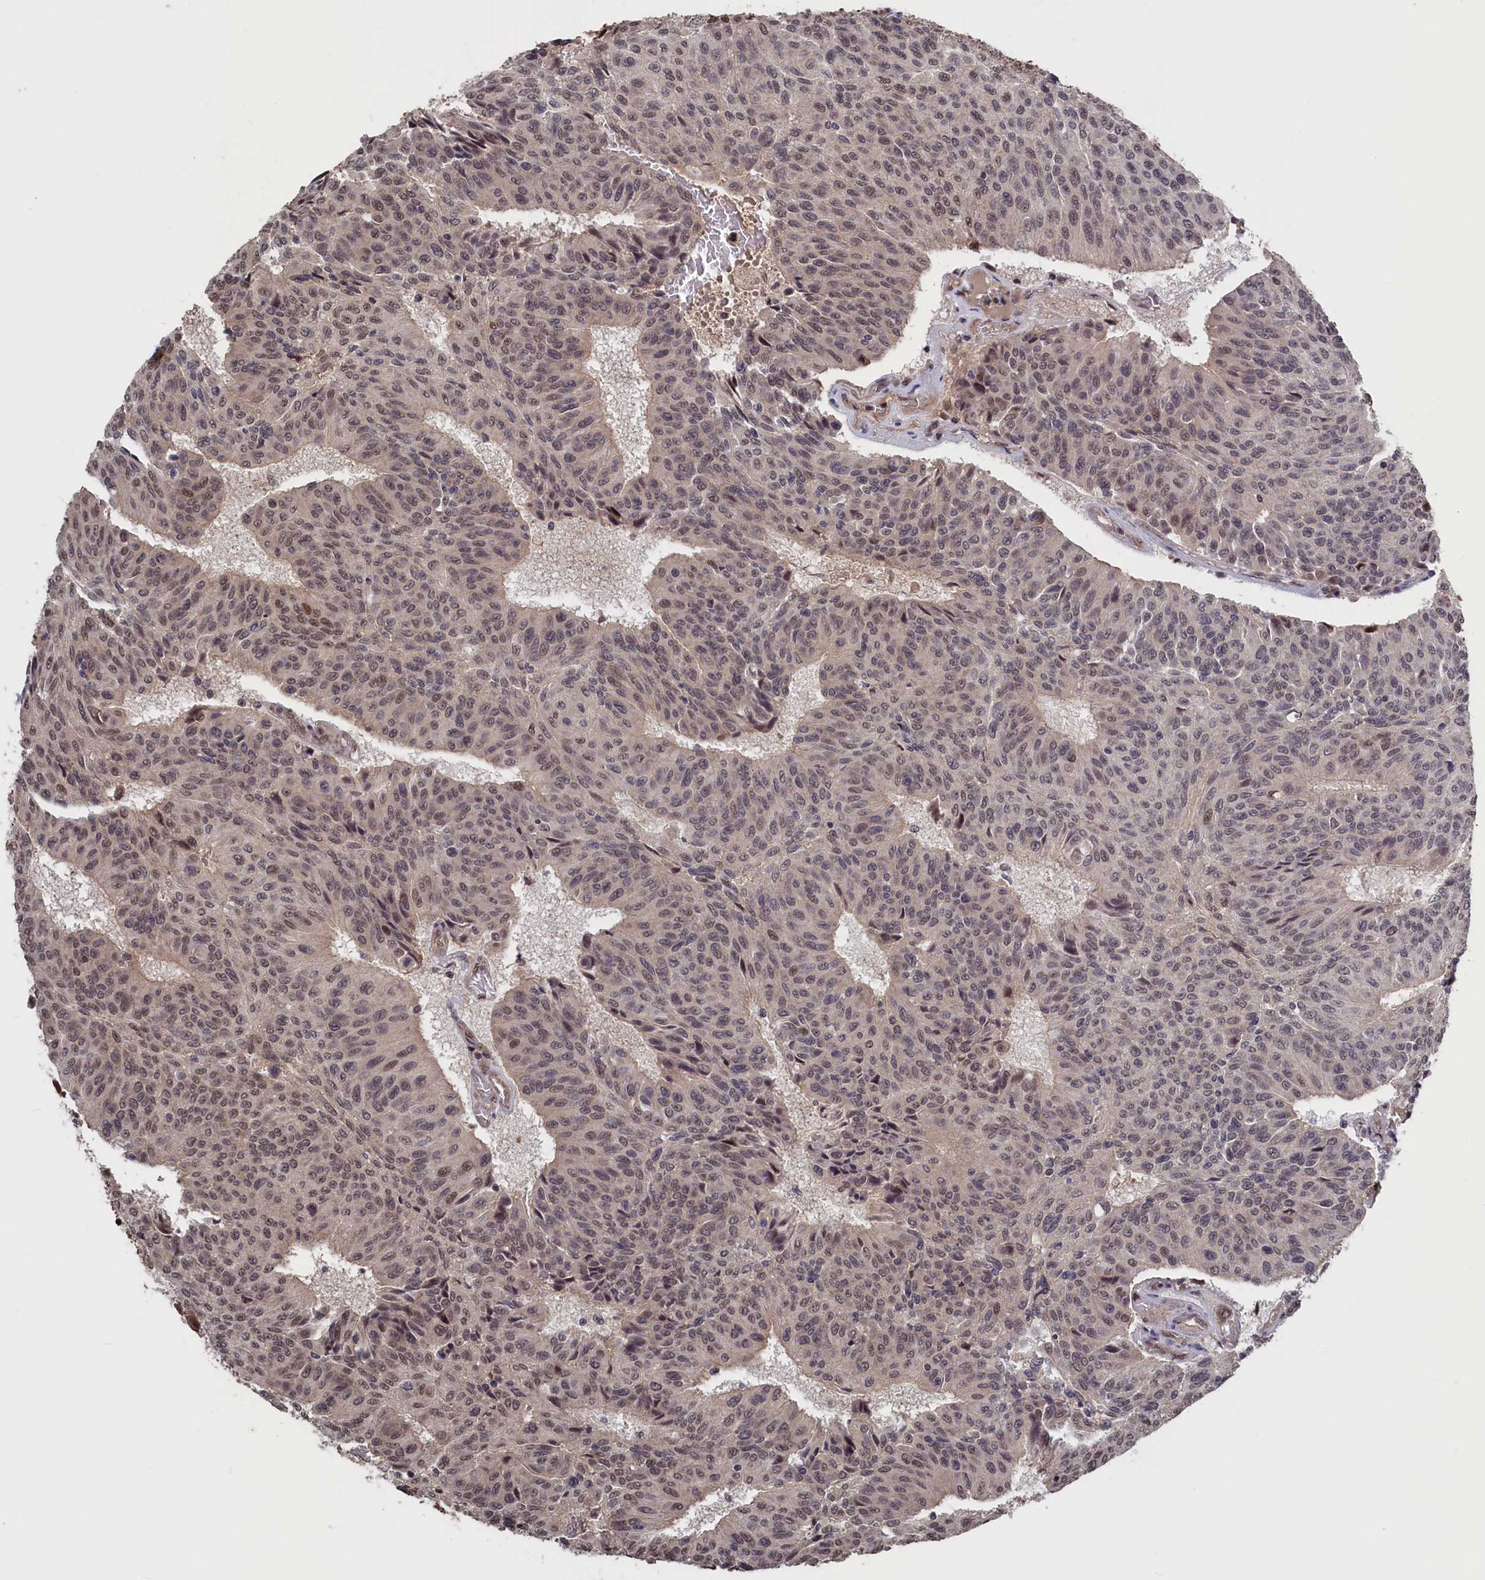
{"staining": {"intensity": "weak", "quantity": ">75%", "location": "nuclear"}, "tissue": "urothelial cancer", "cell_type": "Tumor cells", "image_type": "cancer", "snomed": [{"axis": "morphology", "description": "Urothelial carcinoma, High grade"}, {"axis": "topography", "description": "Urinary bladder"}], "caption": "Immunohistochemistry photomicrograph of neoplastic tissue: human urothelial cancer stained using IHC reveals low levels of weak protein expression localized specifically in the nuclear of tumor cells, appearing as a nuclear brown color.", "gene": "PLP2", "patient": {"sex": "male", "age": 66}}